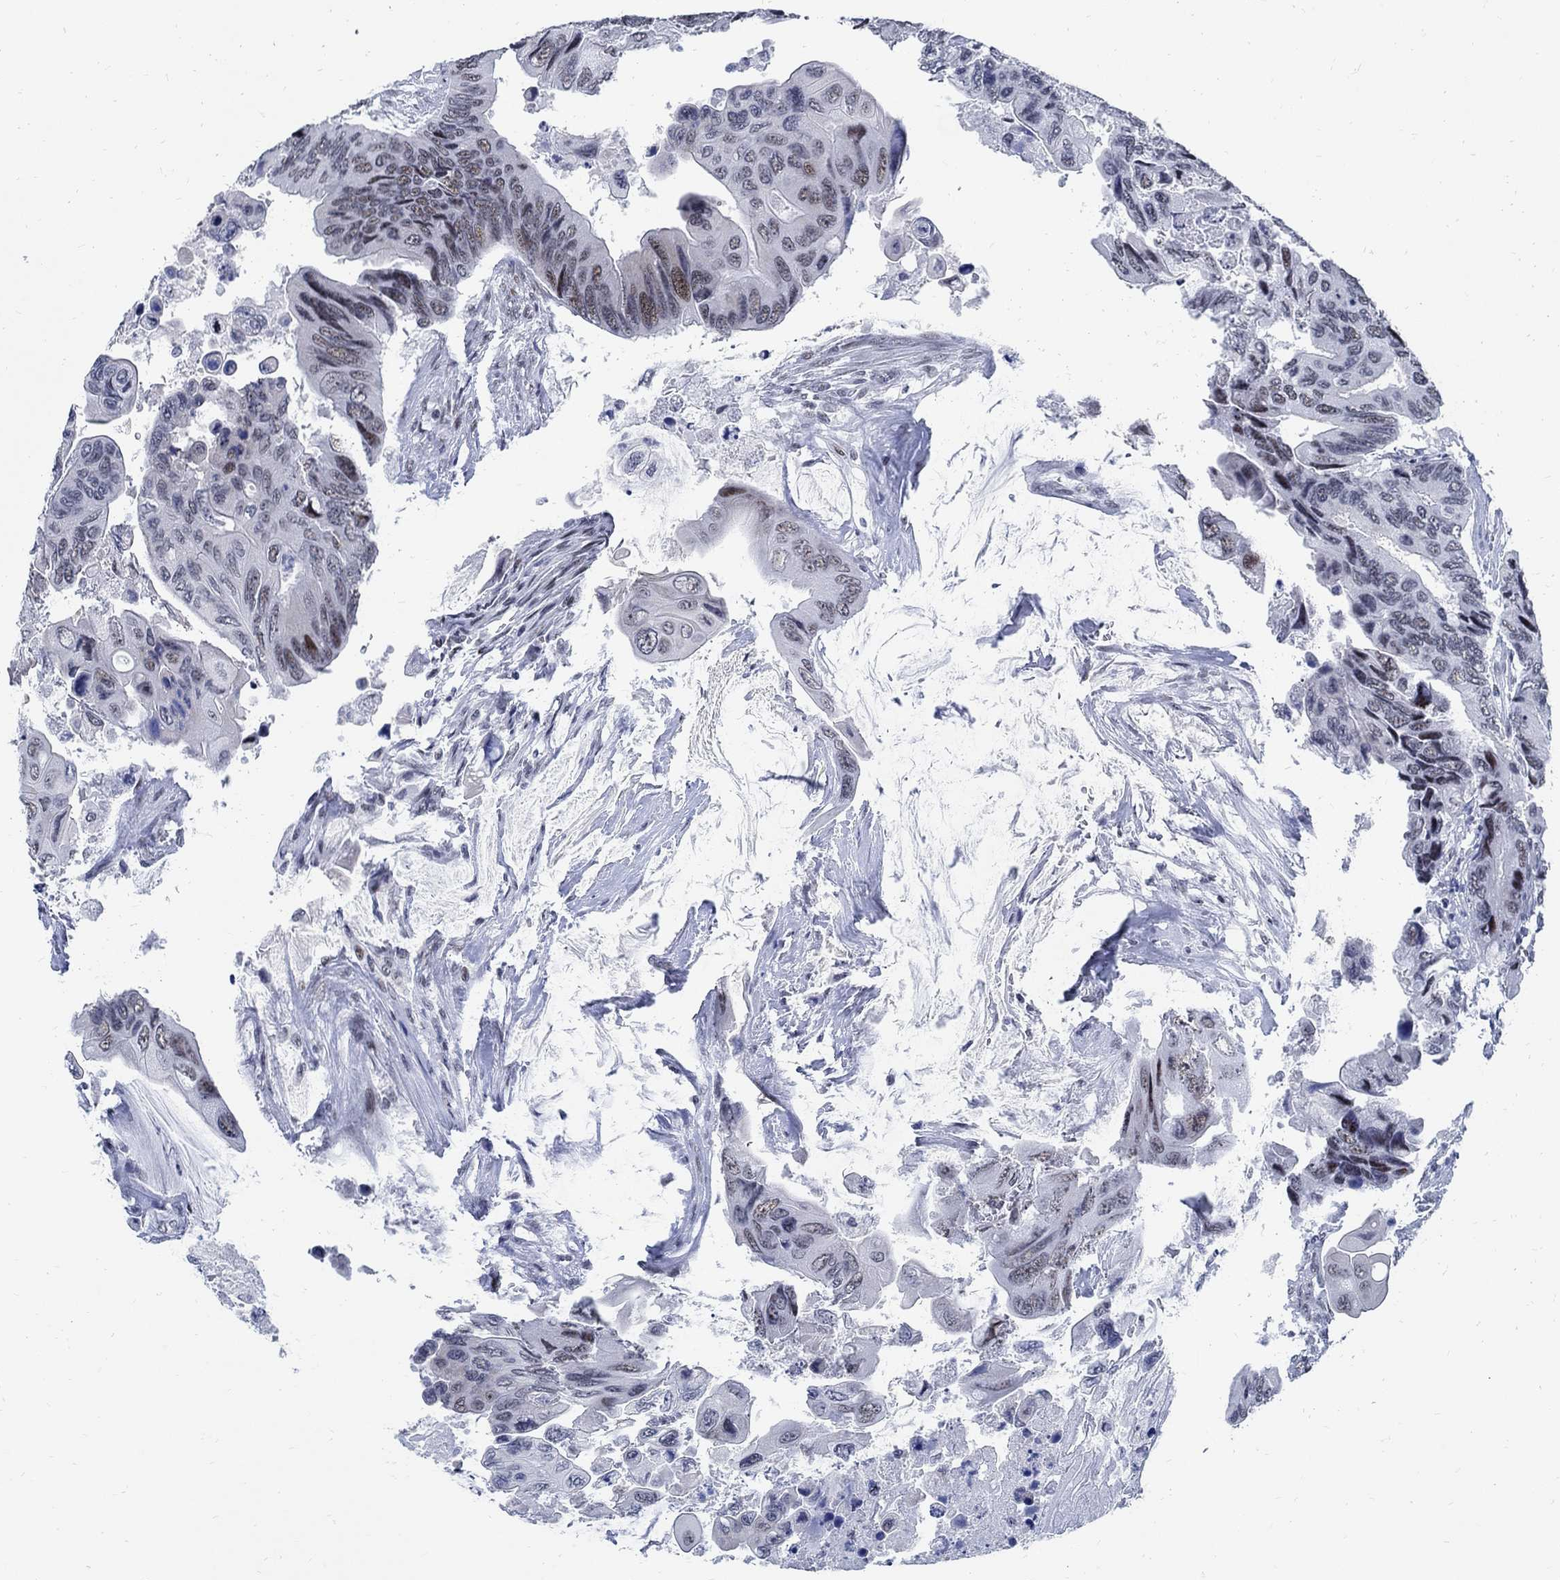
{"staining": {"intensity": "moderate", "quantity": "<25%", "location": "nuclear"}, "tissue": "colorectal cancer", "cell_type": "Tumor cells", "image_type": "cancer", "snomed": [{"axis": "morphology", "description": "Adenocarcinoma, NOS"}, {"axis": "topography", "description": "Rectum"}], "caption": "Moderate nuclear positivity for a protein is present in about <25% of tumor cells of colorectal adenocarcinoma using immunohistochemistry.", "gene": "DLK1", "patient": {"sex": "male", "age": 63}}